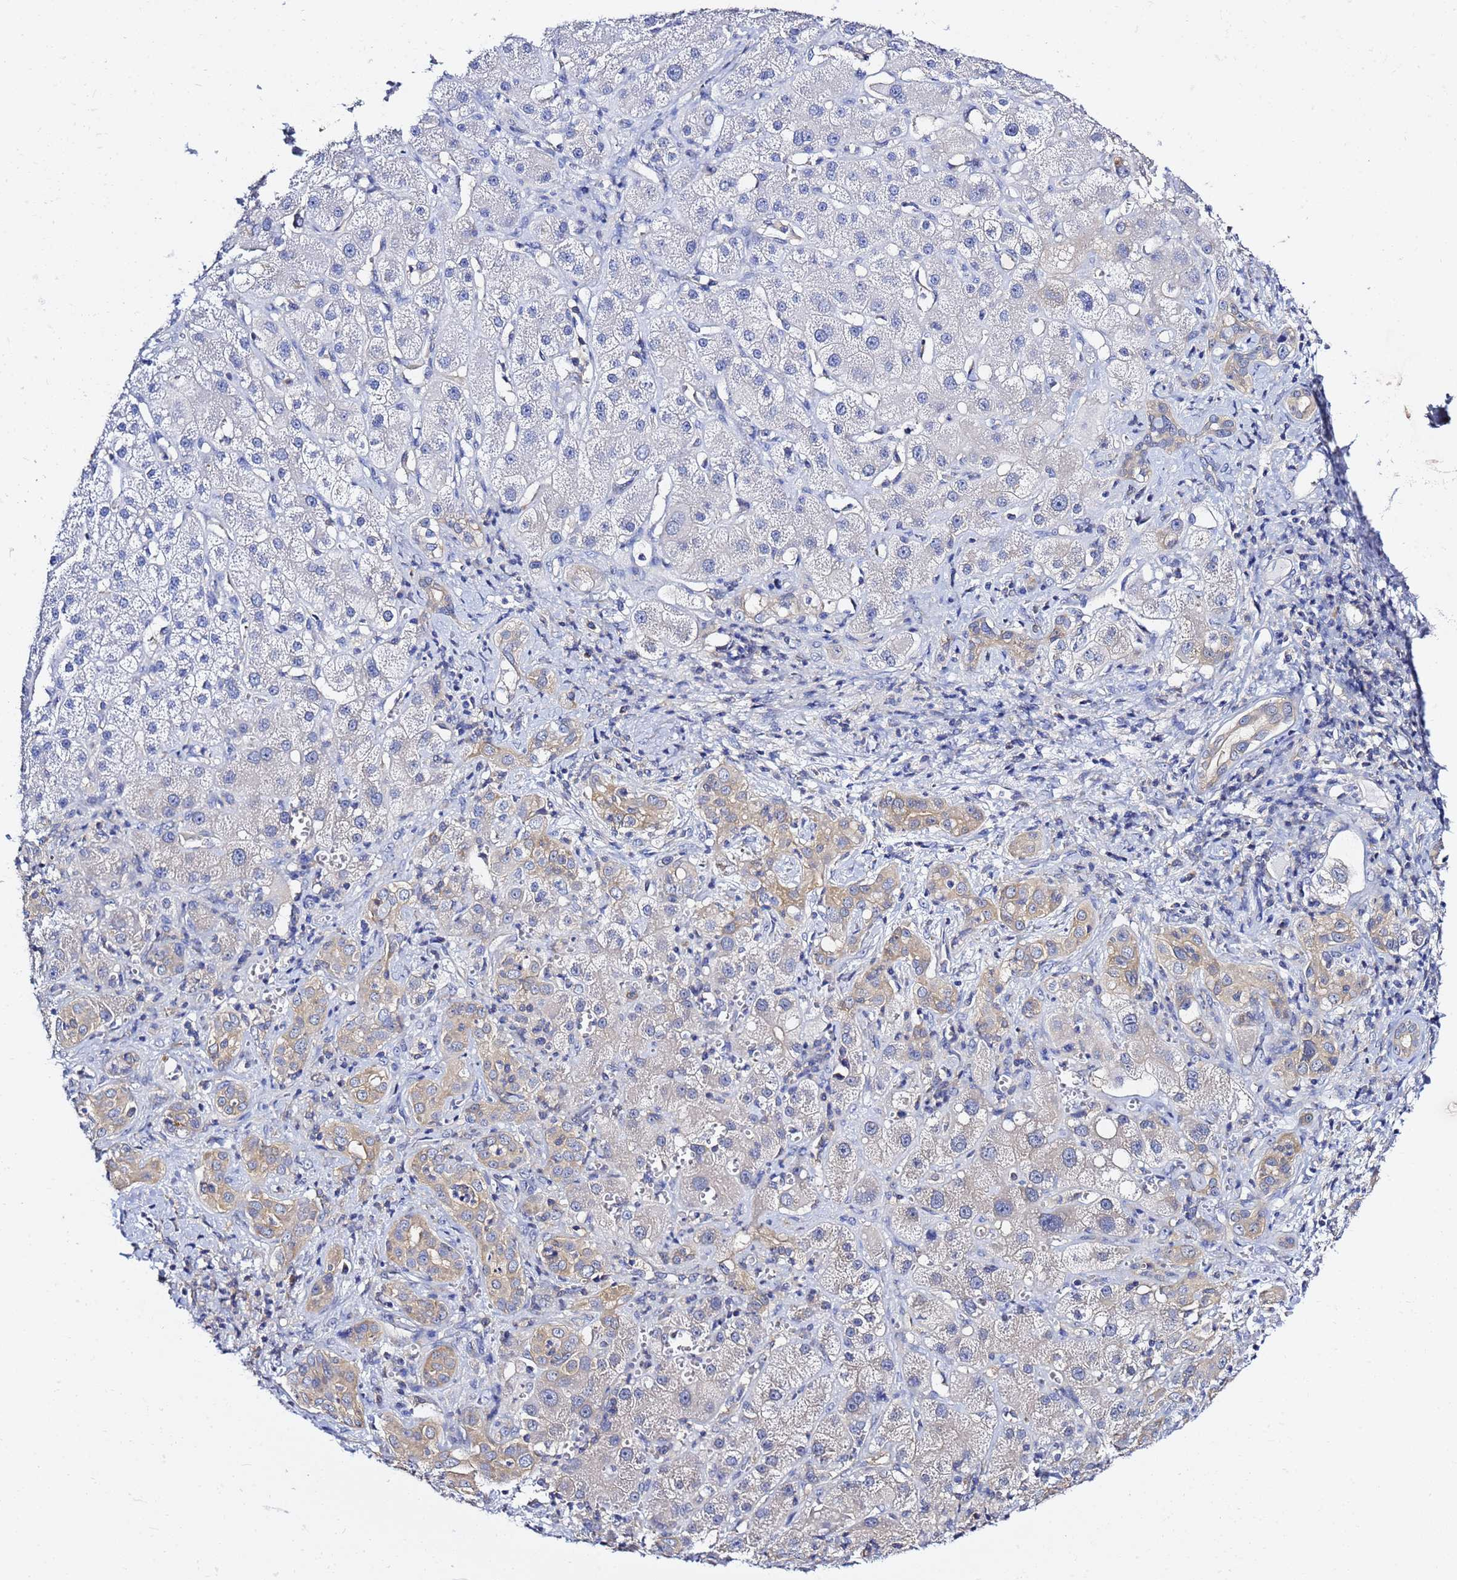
{"staining": {"intensity": "moderate", "quantity": "25%-75%", "location": "cytoplasmic/membranous"}, "tissue": "liver cancer", "cell_type": "Tumor cells", "image_type": "cancer", "snomed": [{"axis": "morphology", "description": "Carcinoma, Hepatocellular, NOS"}, {"axis": "topography", "description": "Liver"}], "caption": "Tumor cells exhibit medium levels of moderate cytoplasmic/membranous positivity in about 25%-75% of cells in human hepatocellular carcinoma (liver).", "gene": "LENG1", "patient": {"sex": "female", "age": 43}}